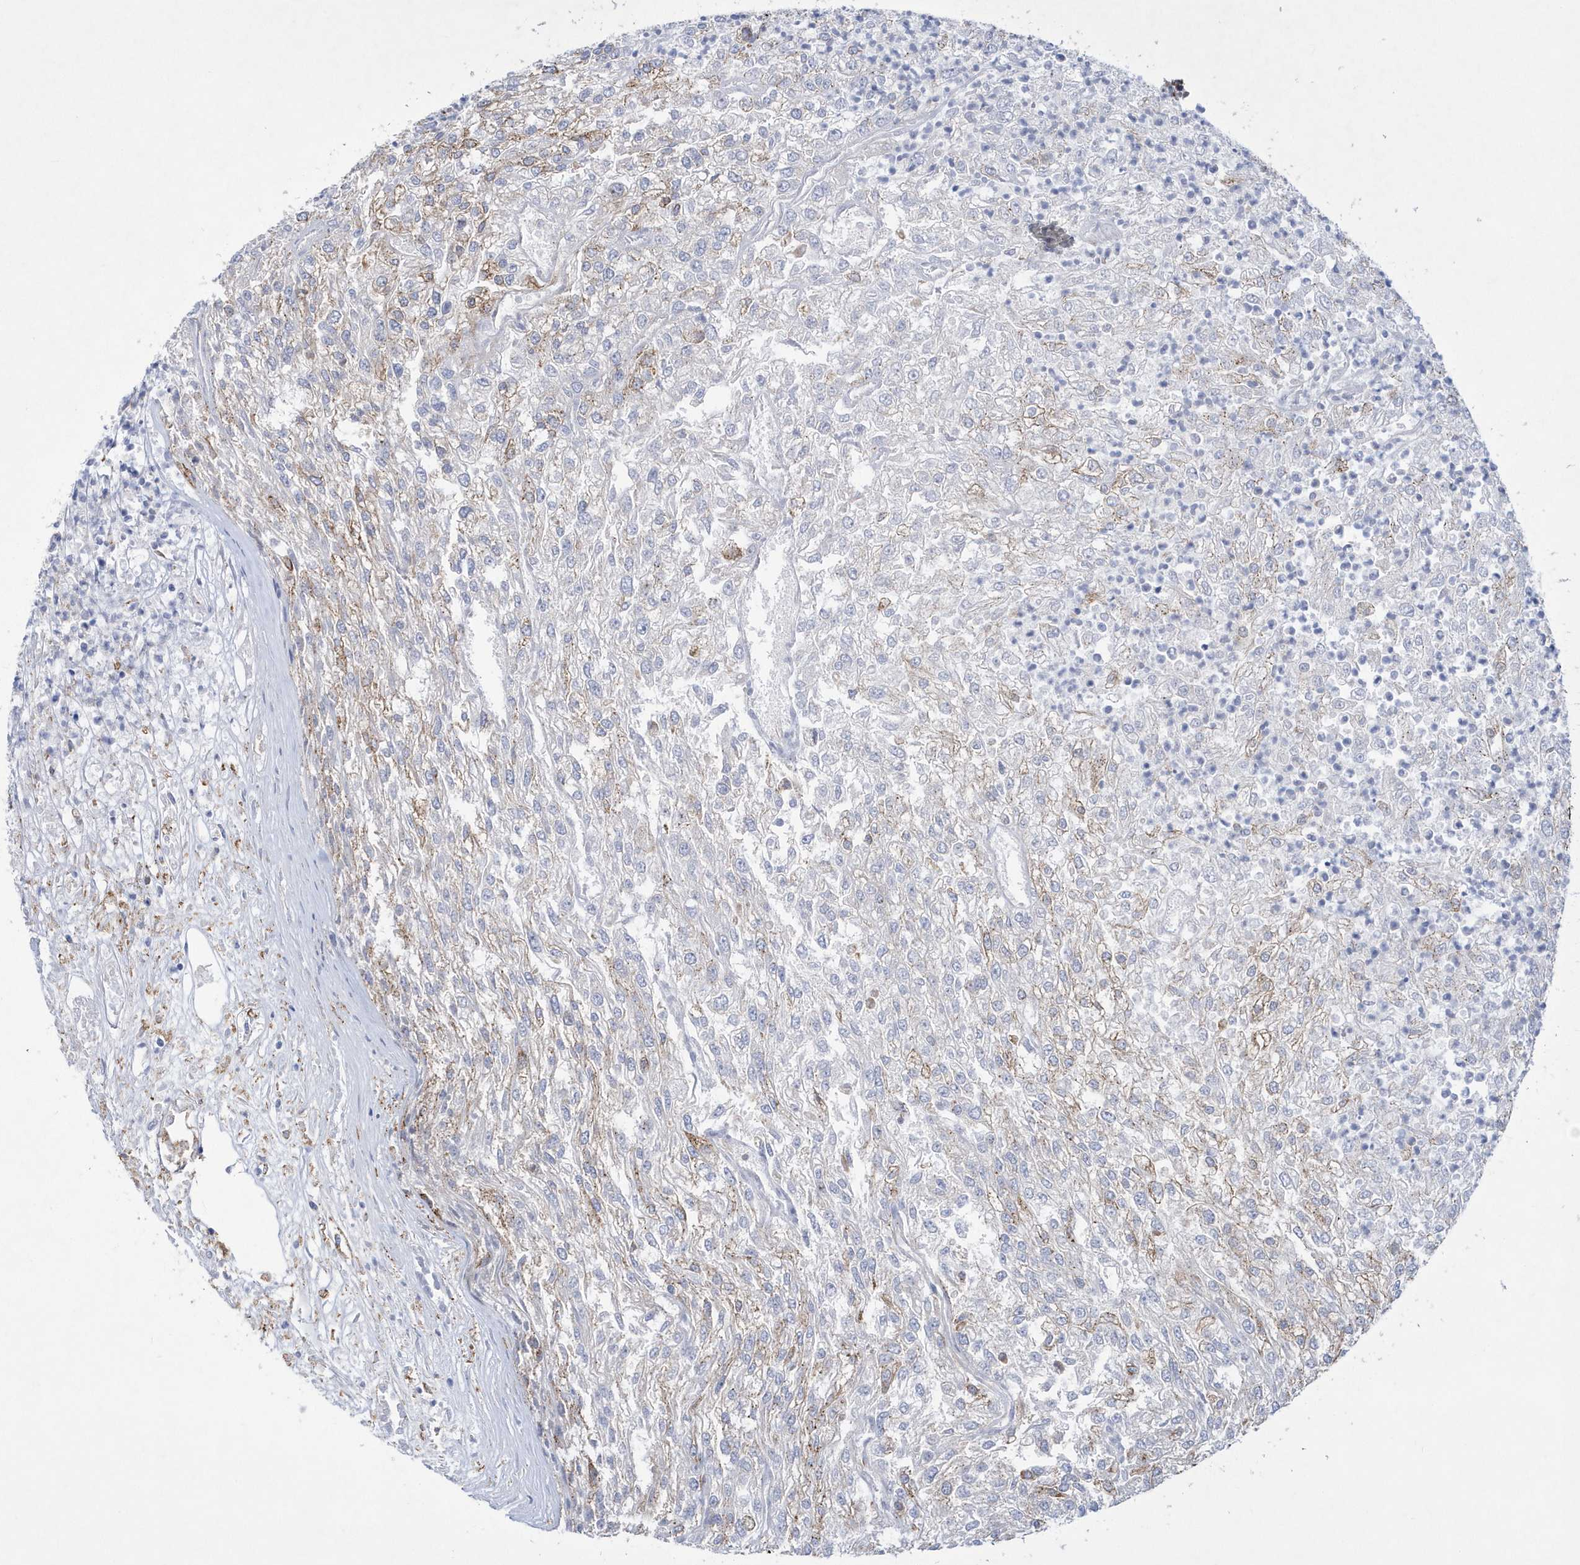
{"staining": {"intensity": "weak", "quantity": "<25%", "location": "cytoplasmic/membranous"}, "tissue": "renal cancer", "cell_type": "Tumor cells", "image_type": "cancer", "snomed": [{"axis": "morphology", "description": "Adenocarcinoma, NOS"}, {"axis": "topography", "description": "Kidney"}], "caption": "The histopathology image demonstrates no significant expression in tumor cells of renal cancer (adenocarcinoma). The staining is performed using DAB brown chromogen with nuclei counter-stained in using hematoxylin.", "gene": "MED31", "patient": {"sex": "female", "age": 54}}